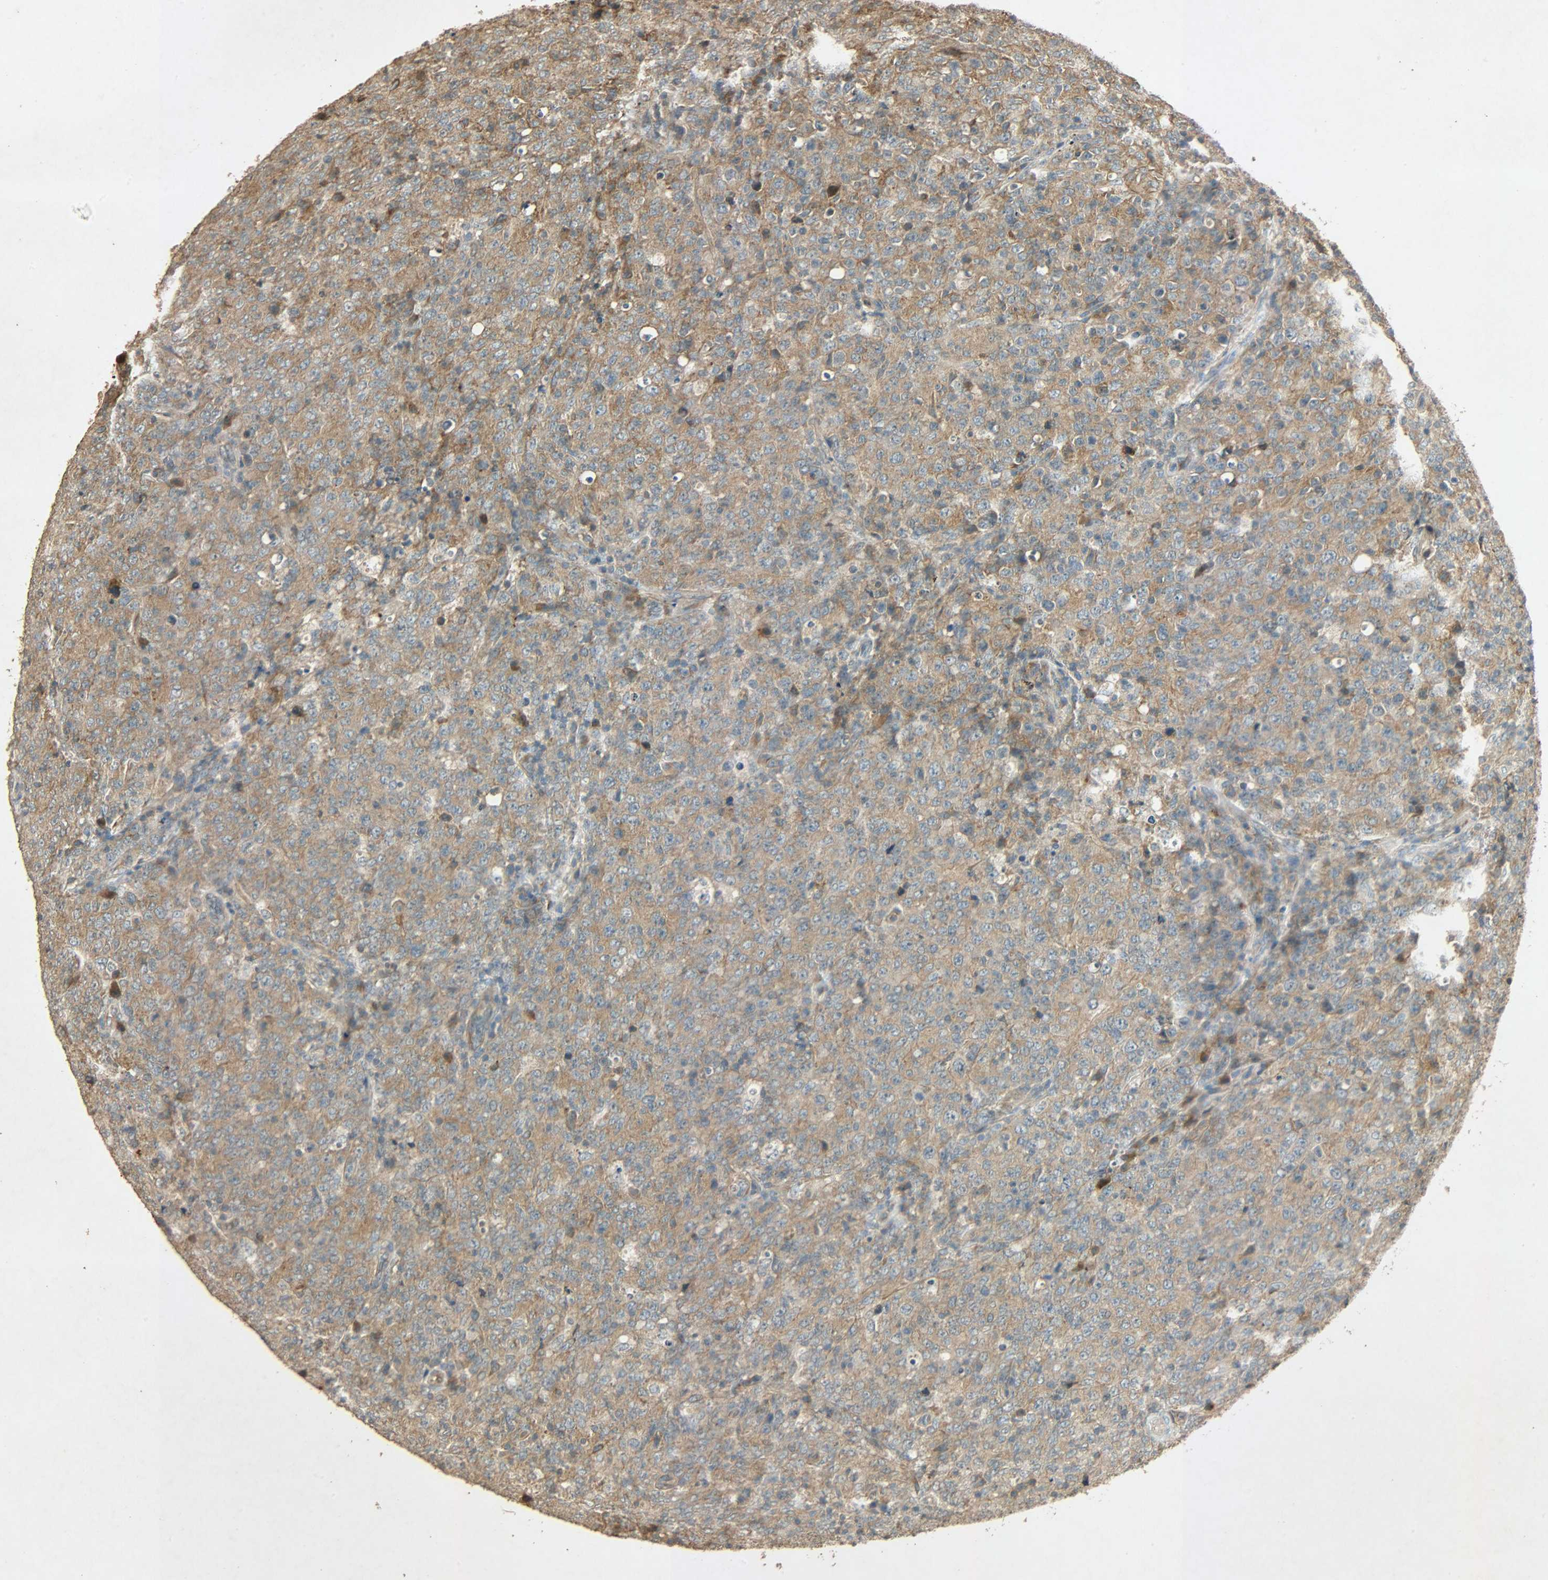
{"staining": {"intensity": "moderate", "quantity": ">75%", "location": "cytoplasmic/membranous"}, "tissue": "lymphoma", "cell_type": "Tumor cells", "image_type": "cancer", "snomed": [{"axis": "morphology", "description": "Malignant lymphoma, non-Hodgkin's type, High grade"}, {"axis": "topography", "description": "Tonsil"}], "caption": "High-magnification brightfield microscopy of high-grade malignant lymphoma, non-Hodgkin's type stained with DAB (3,3'-diaminobenzidine) (brown) and counterstained with hematoxylin (blue). tumor cells exhibit moderate cytoplasmic/membranous expression is present in about>75% of cells.", "gene": "ATP2B1", "patient": {"sex": "female", "age": 36}}